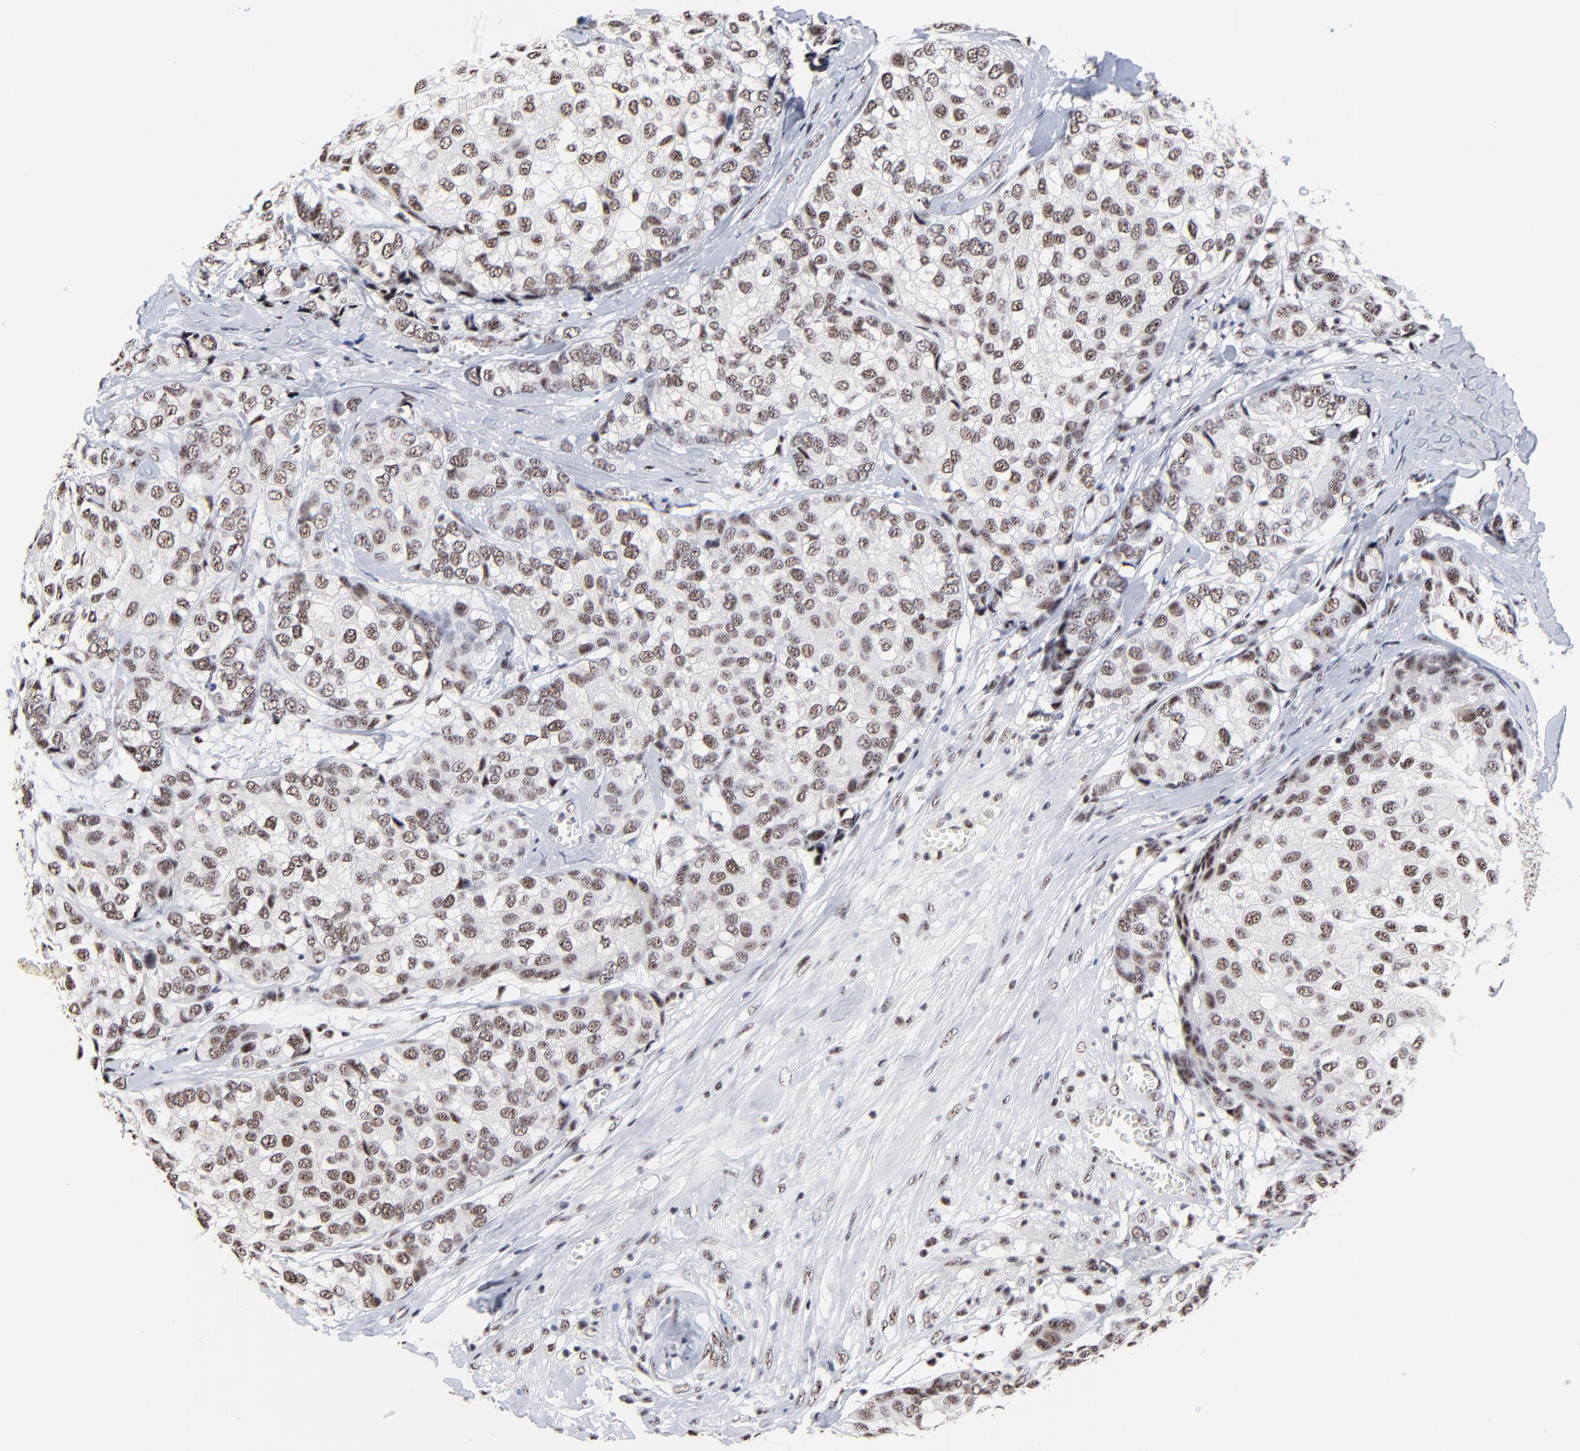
{"staining": {"intensity": "moderate", "quantity": ">75%", "location": "nuclear"}, "tissue": "breast cancer", "cell_type": "Tumor cells", "image_type": "cancer", "snomed": [{"axis": "morphology", "description": "Duct carcinoma"}, {"axis": "topography", "description": "Breast"}], "caption": "Brown immunohistochemical staining in invasive ductal carcinoma (breast) demonstrates moderate nuclear positivity in approximately >75% of tumor cells.", "gene": "MBD4", "patient": {"sex": "female", "age": 68}}